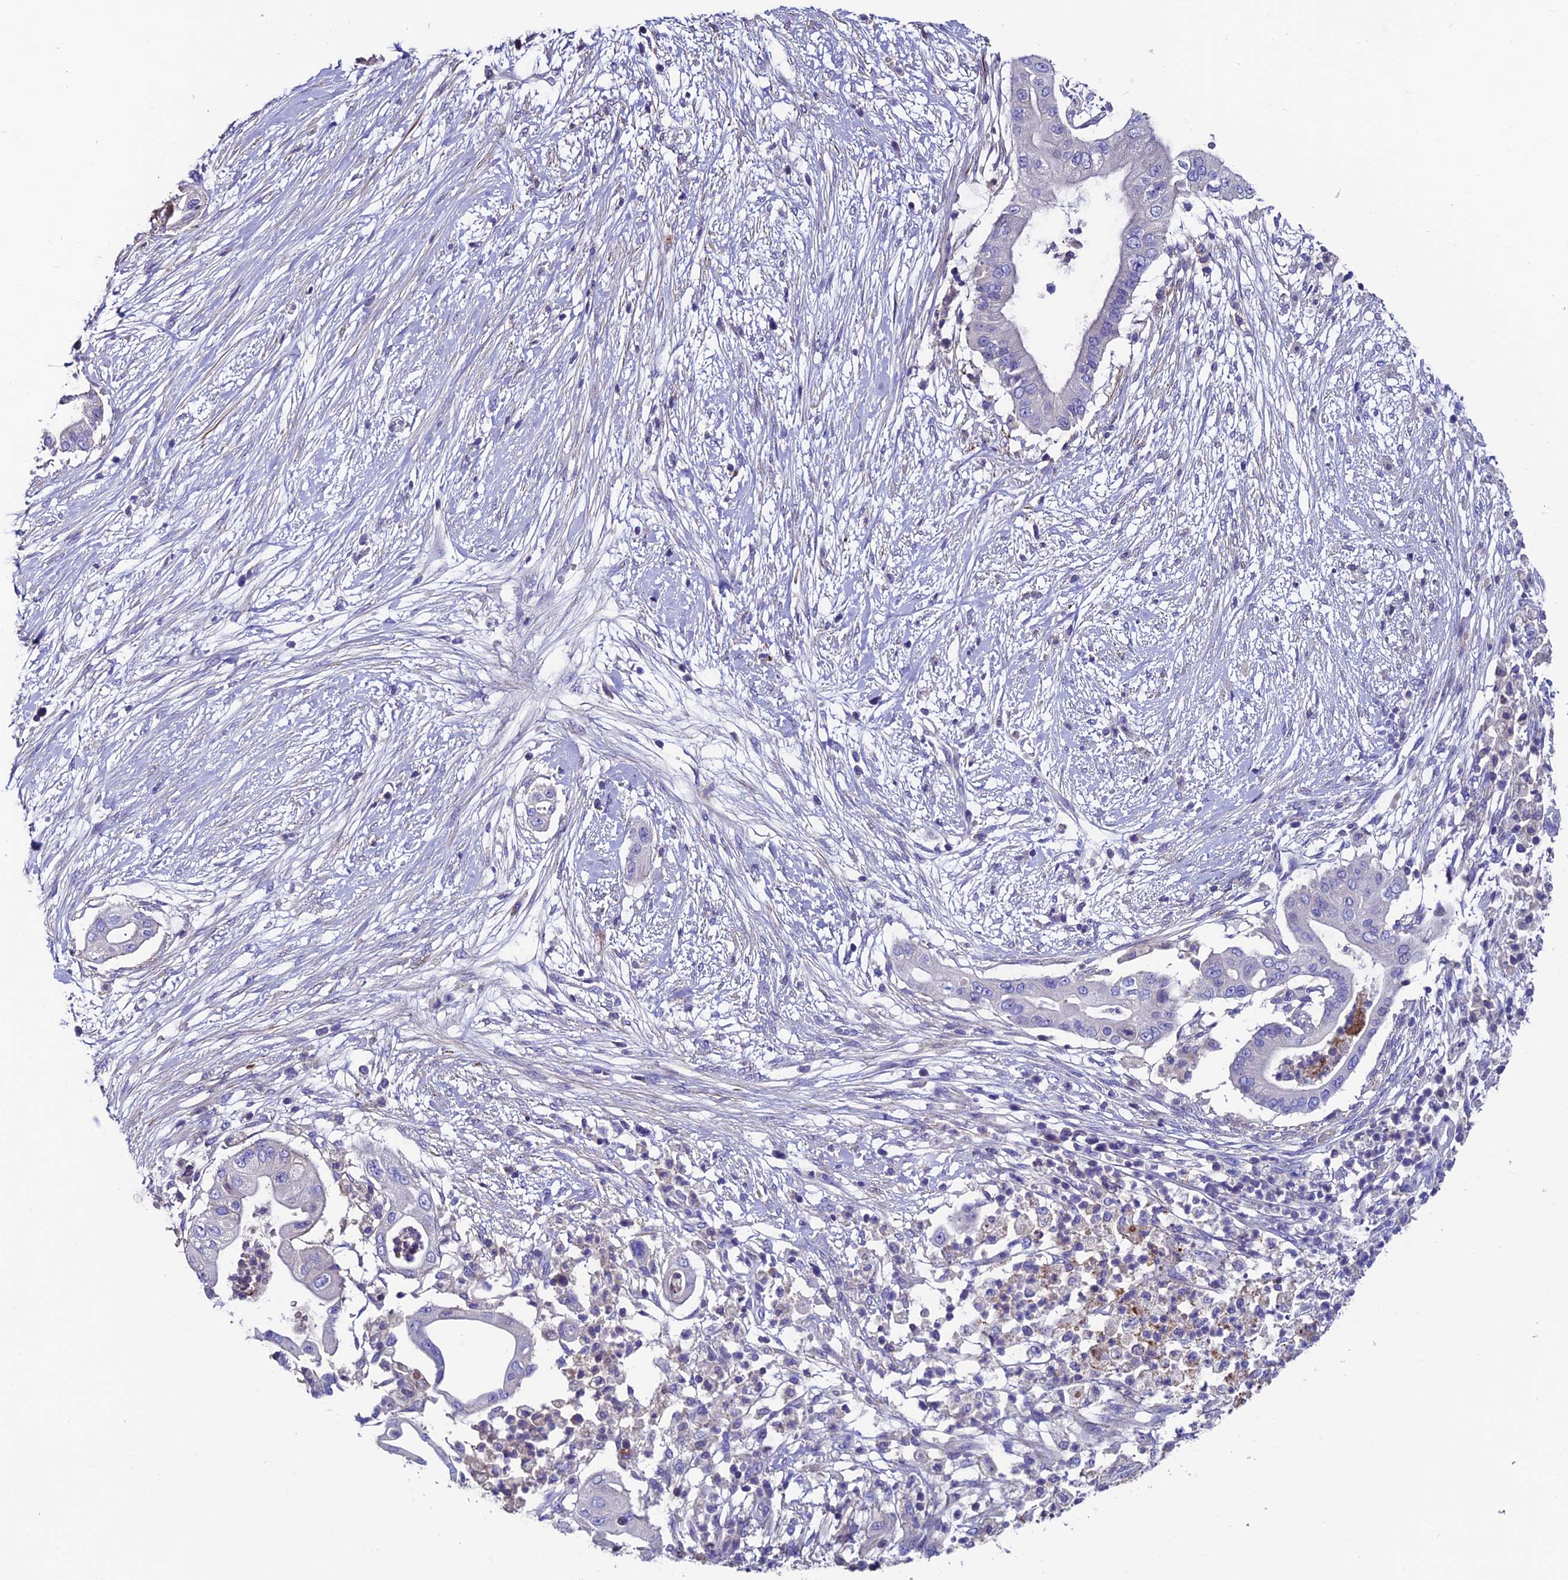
{"staining": {"intensity": "negative", "quantity": "none", "location": "none"}, "tissue": "pancreatic cancer", "cell_type": "Tumor cells", "image_type": "cancer", "snomed": [{"axis": "morphology", "description": "Adenocarcinoma, NOS"}, {"axis": "topography", "description": "Pancreas"}], "caption": "Pancreatic adenocarcinoma stained for a protein using immunohistochemistry exhibits no expression tumor cells.", "gene": "FAM178B", "patient": {"sex": "male", "age": 68}}